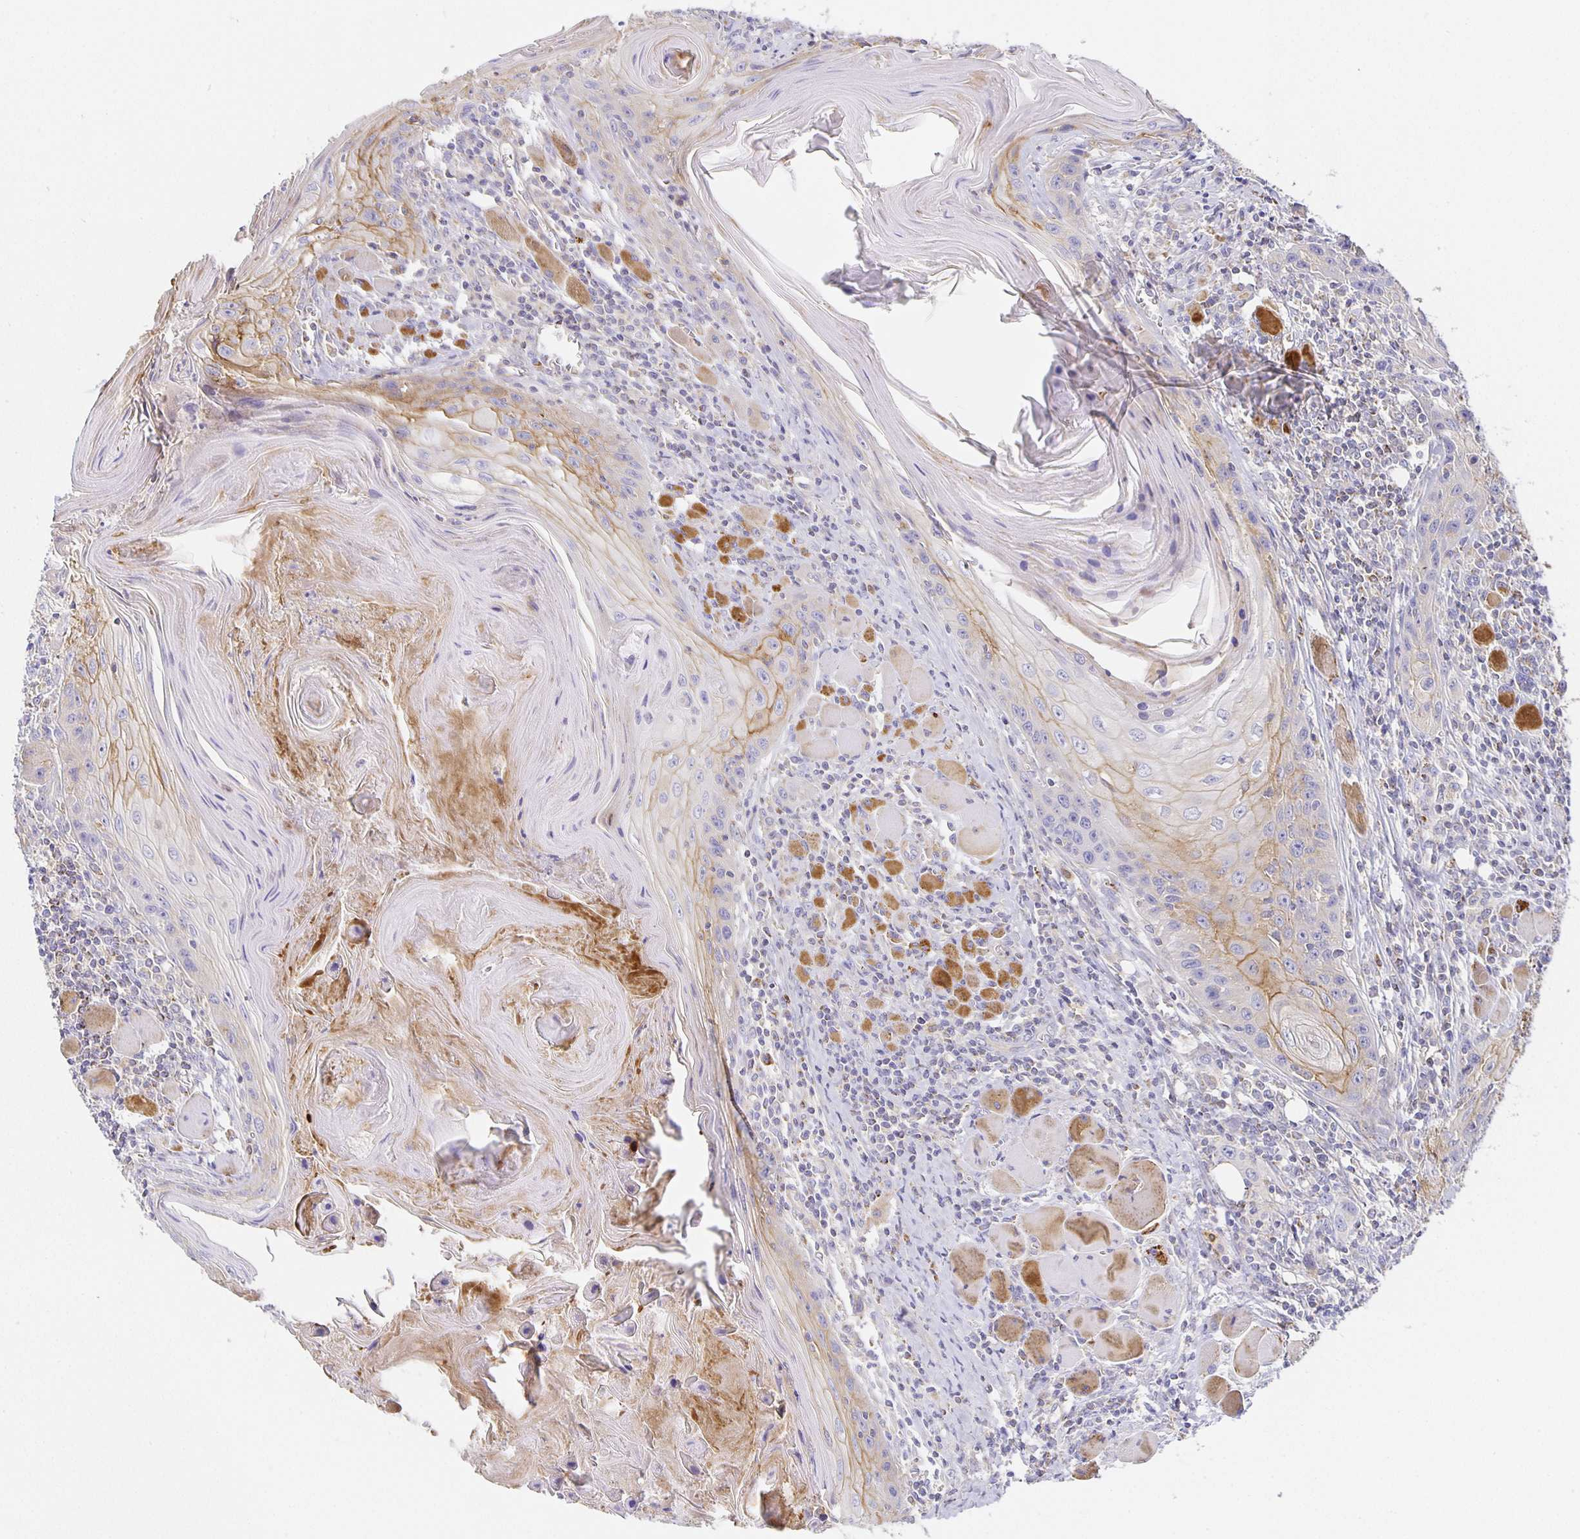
{"staining": {"intensity": "moderate", "quantity": "25%-75%", "location": "cytoplasmic/membranous"}, "tissue": "head and neck cancer", "cell_type": "Tumor cells", "image_type": "cancer", "snomed": [{"axis": "morphology", "description": "Squamous cell carcinoma, NOS"}, {"axis": "topography", "description": "Oral tissue"}, {"axis": "topography", "description": "Head-Neck"}], "caption": "A brown stain highlights moderate cytoplasmic/membranous positivity of a protein in squamous cell carcinoma (head and neck) tumor cells. Nuclei are stained in blue.", "gene": "FLRT3", "patient": {"sex": "male", "age": 58}}